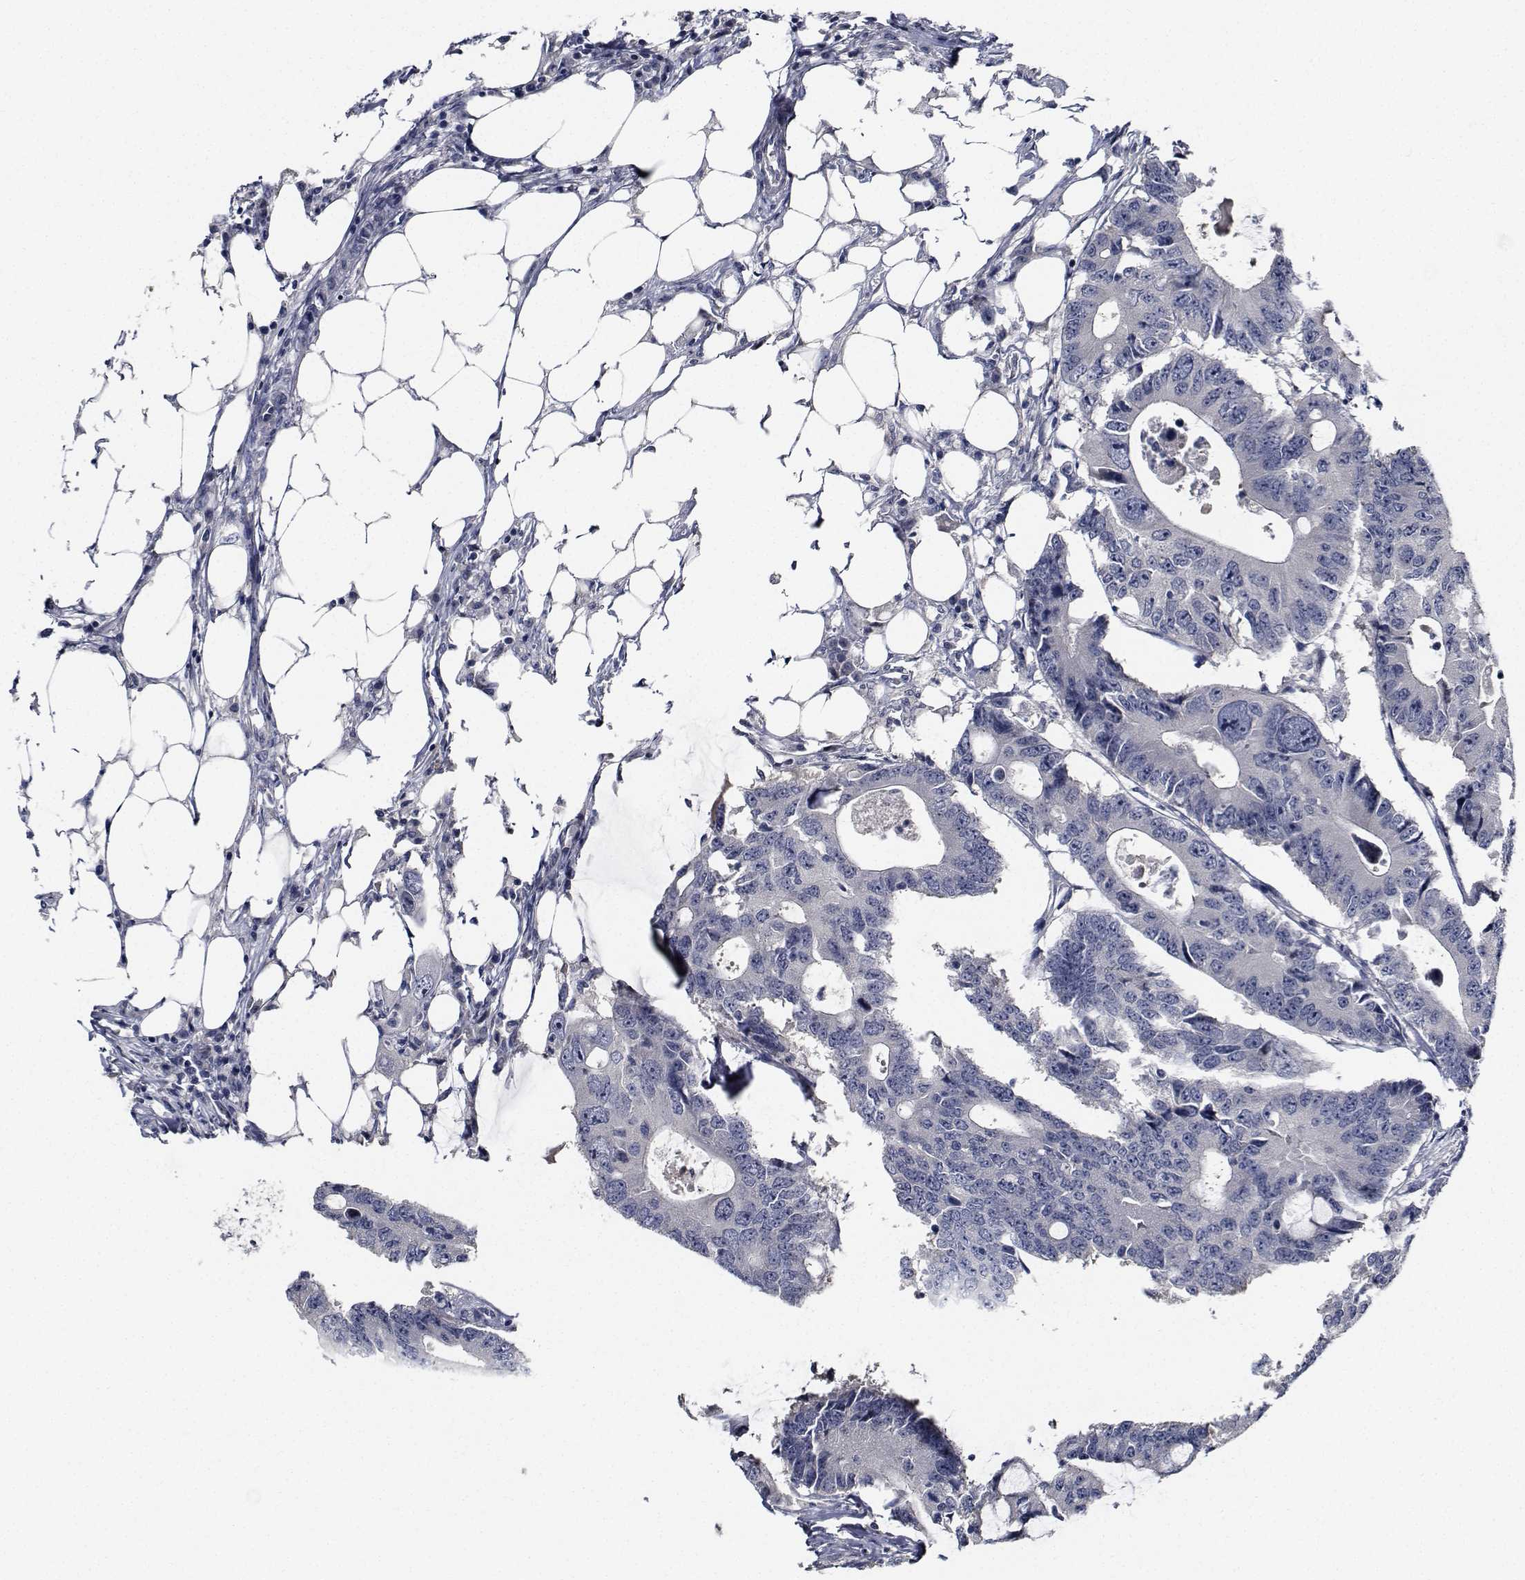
{"staining": {"intensity": "negative", "quantity": "none", "location": "none"}, "tissue": "colorectal cancer", "cell_type": "Tumor cells", "image_type": "cancer", "snomed": [{"axis": "morphology", "description": "Adenocarcinoma, NOS"}, {"axis": "topography", "description": "Colon"}], "caption": "Tumor cells show no significant protein positivity in colorectal cancer (adenocarcinoma).", "gene": "NVL", "patient": {"sex": "male", "age": 71}}